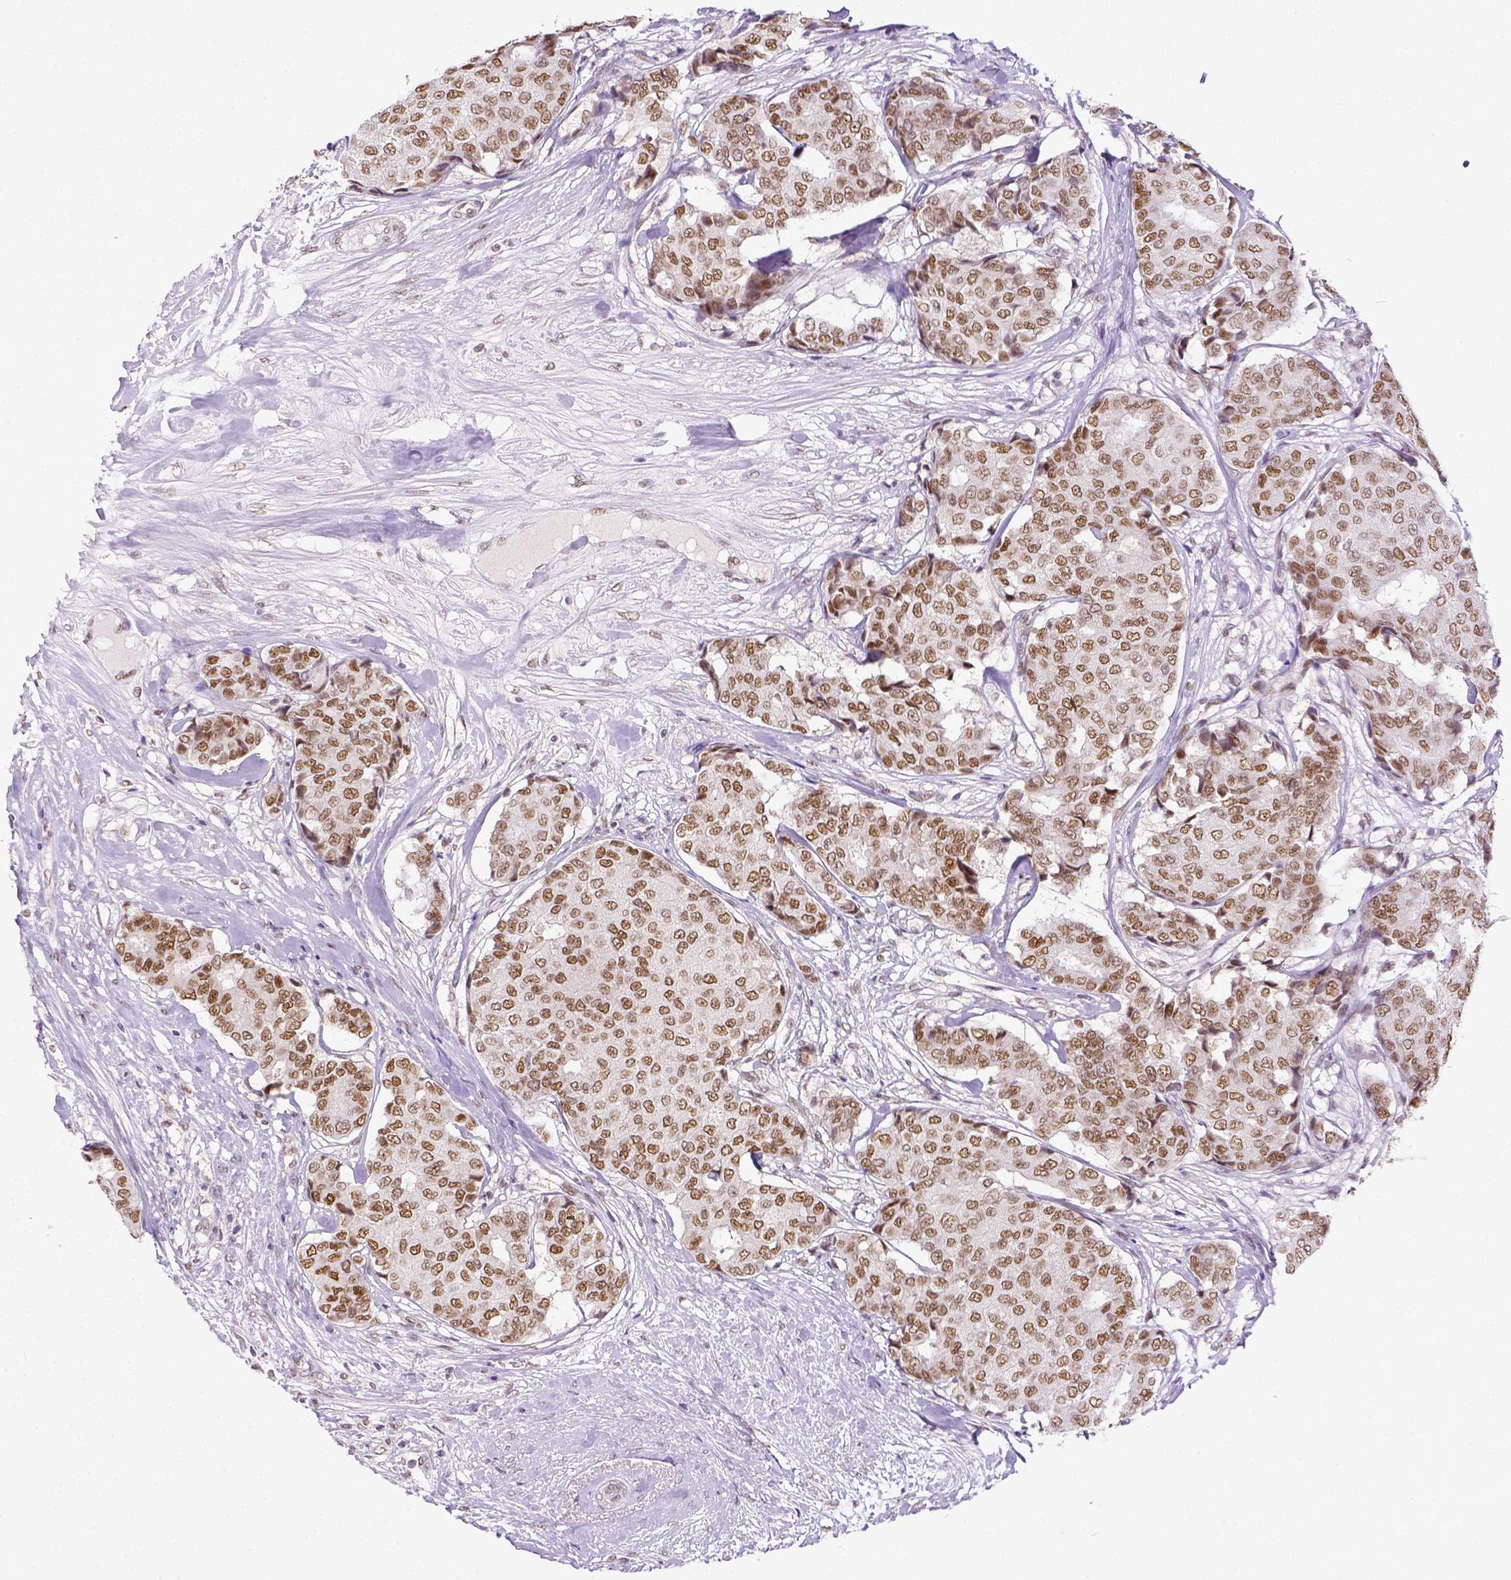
{"staining": {"intensity": "moderate", "quantity": ">75%", "location": "cytoplasmic/membranous"}, "tissue": "breast cancer", "cell_type": "Tumor cells", "image_type": "cancer", "snomed": [{"axis": "morphology", "description": "Duct carcinoma"}, {"axis": "topography", "description": "Breast"}], "caption": "Moderate cytoplasmic/membranous protein staining is appreciated in approximately >75% of tumor cells in infiltrating ductal carcinoma (breast). The staining is performed using DAB (3,3'-diaminobenzidine) brown chromogen to label protein expression. The nuclei are counter-stained blue using hematoxylin.", "gene": "ERCC1", "patient": {"sex": "female", "age": 75}}